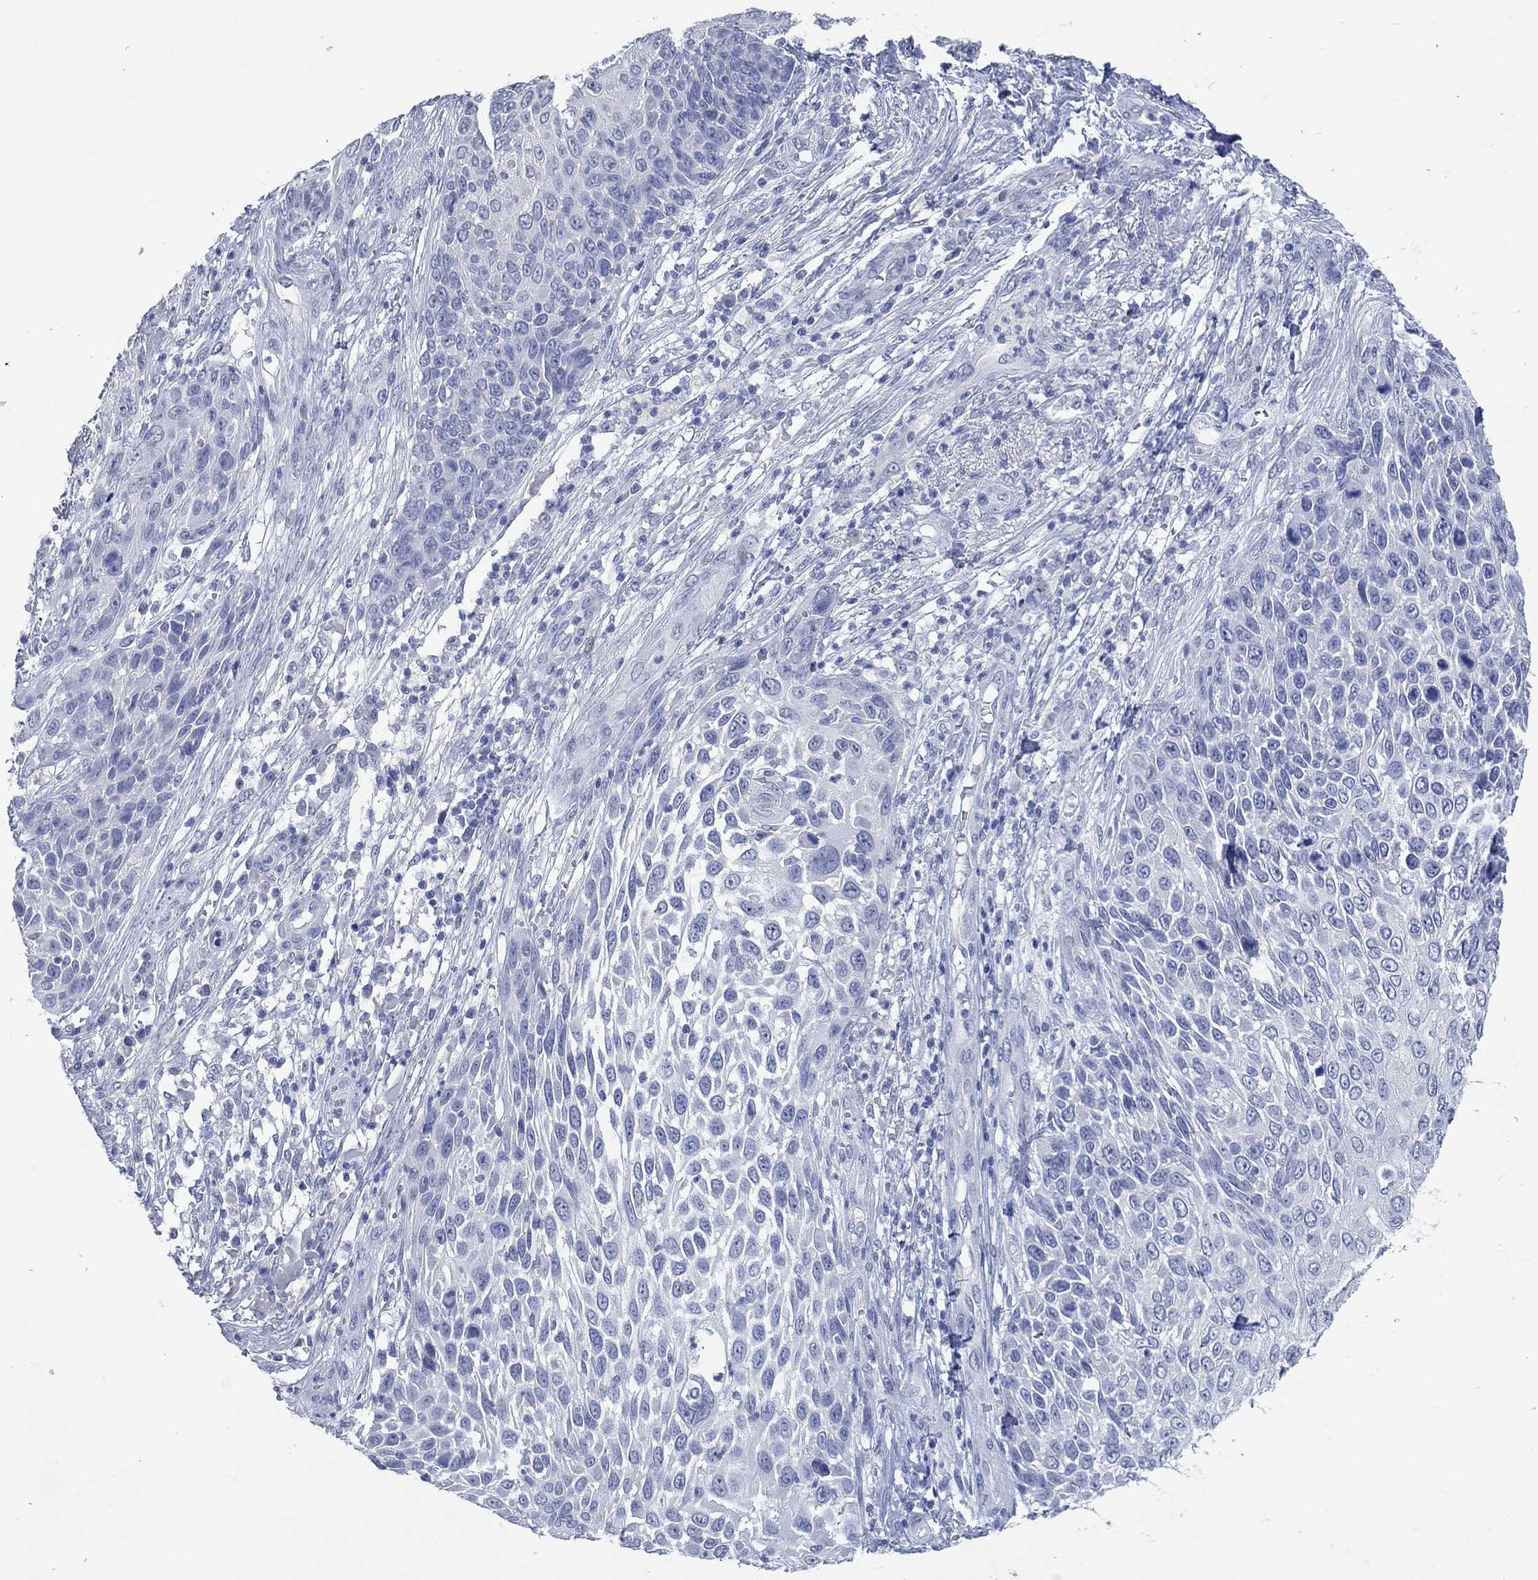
{"staining": {"intensity": "negative", "quantity": "none", "location": "none"}, "tissue": "skin cancer", "cell_type": "Tumor cells", "image_type": "cancer", "snomed": [{"axis": "morphology", "description": "Squamous cell carcinoma, NOS"}, {"axis": "topography", "description": "Skin"}], "caption": "Micrograph shows no protein staining in tumor cells of skin cancer (squamous cell carcinoma) tissue.", "gene": "C4orf47", "patient": {"sex": "male", "age": 92}}